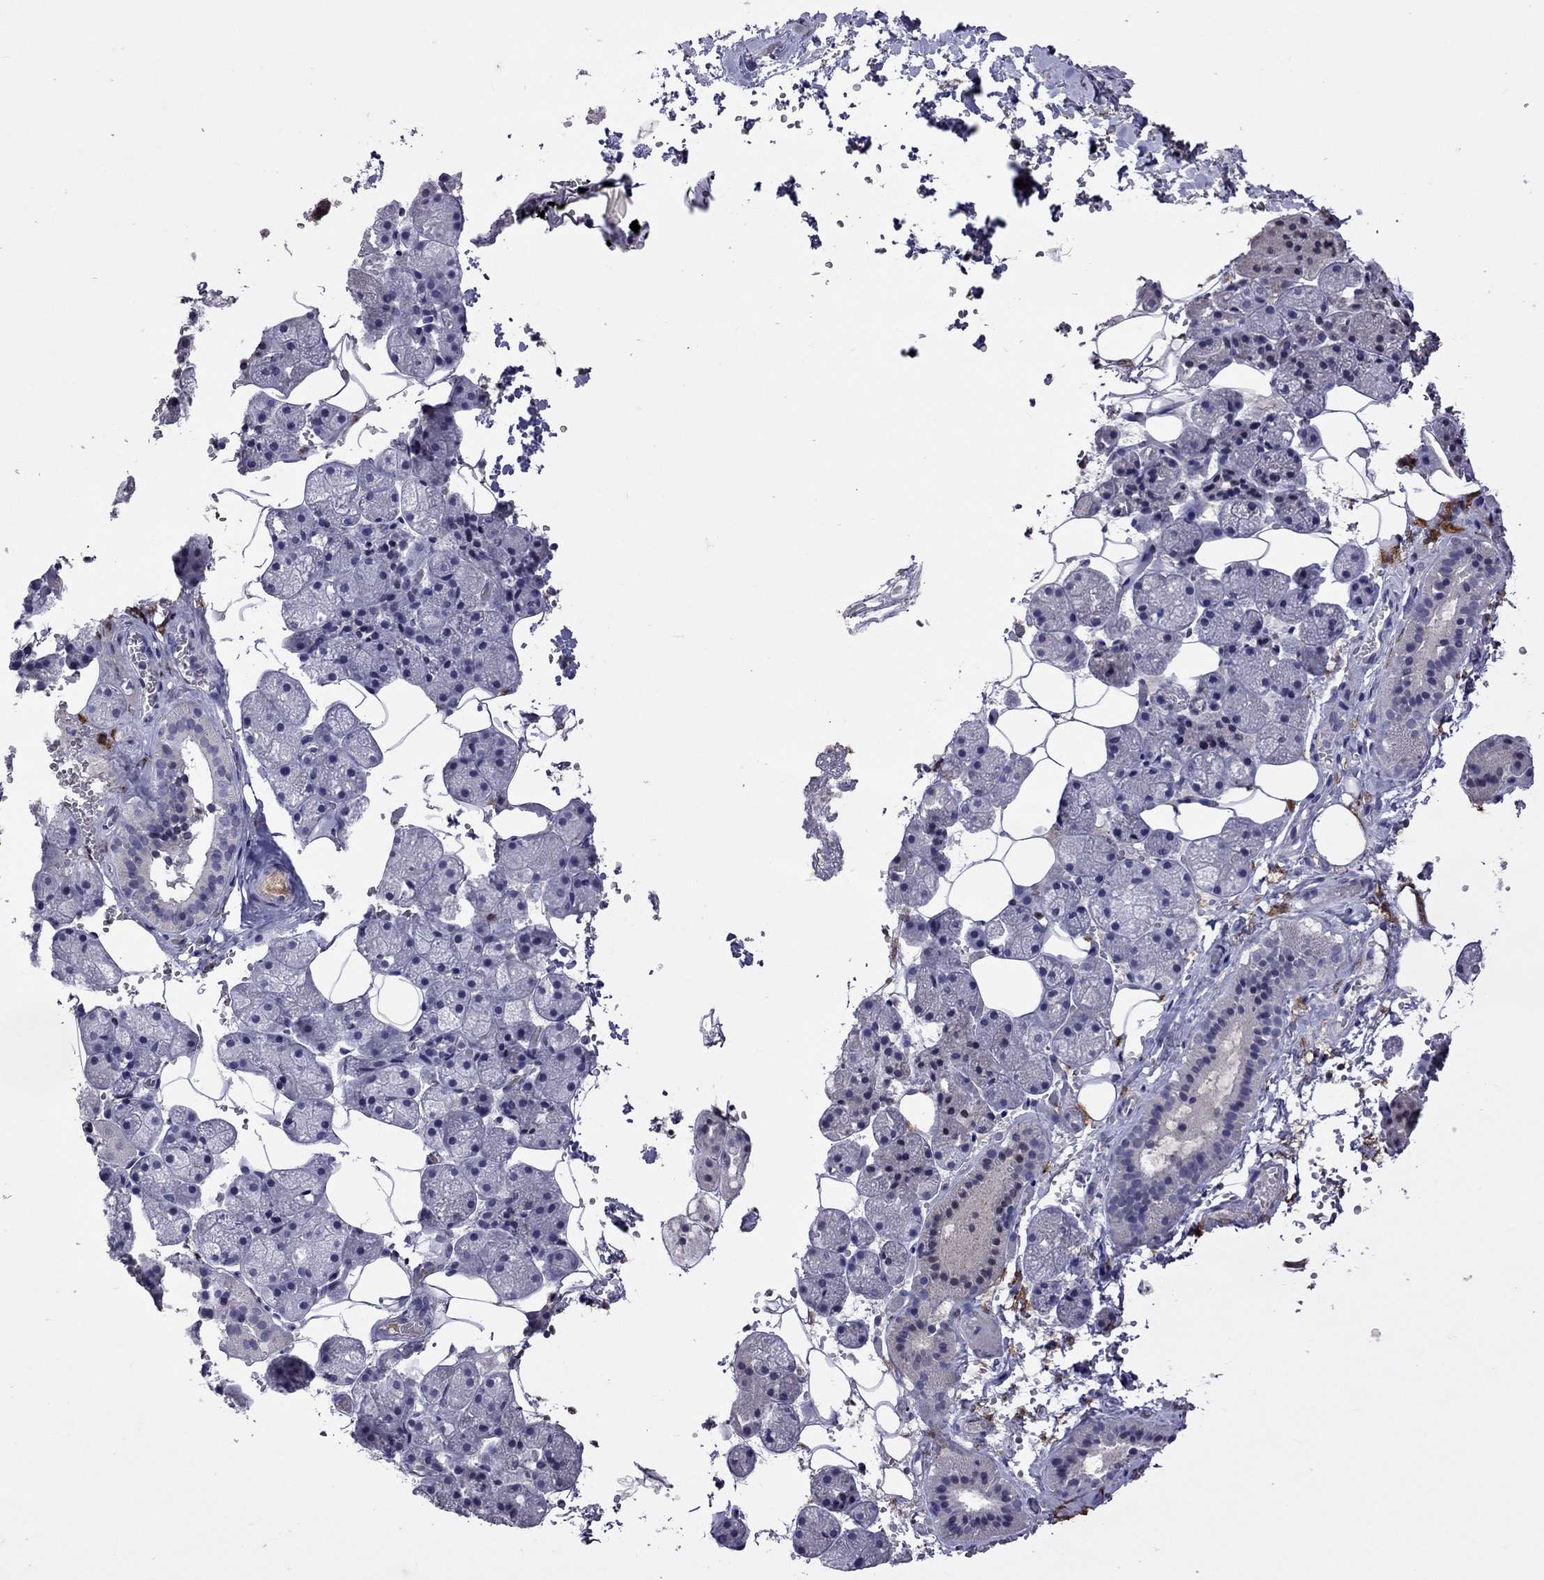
{"staining": {"intensity": "moderate", "quantity": "<25%", "location": "cytoplasmic/membranous"}, "tissue": "salivary gland", "cell_type": "Glandular cells", "image_type": "normal", "snomed": [{"axis": "morphology", "description": "Normal tissue, NOS"}, {"axis": "topography", "description": "Salivary gland"}], "caption": "Glandular cells exhibit low levels of moderate cytoplasmic/membranous expression in about <25% of cells in normal salivary gland. (DAB IHC with brightfield microscopy, high magnification).", "gene": "SERPINA3", "patient": {"sex": "male", "age": 38}}